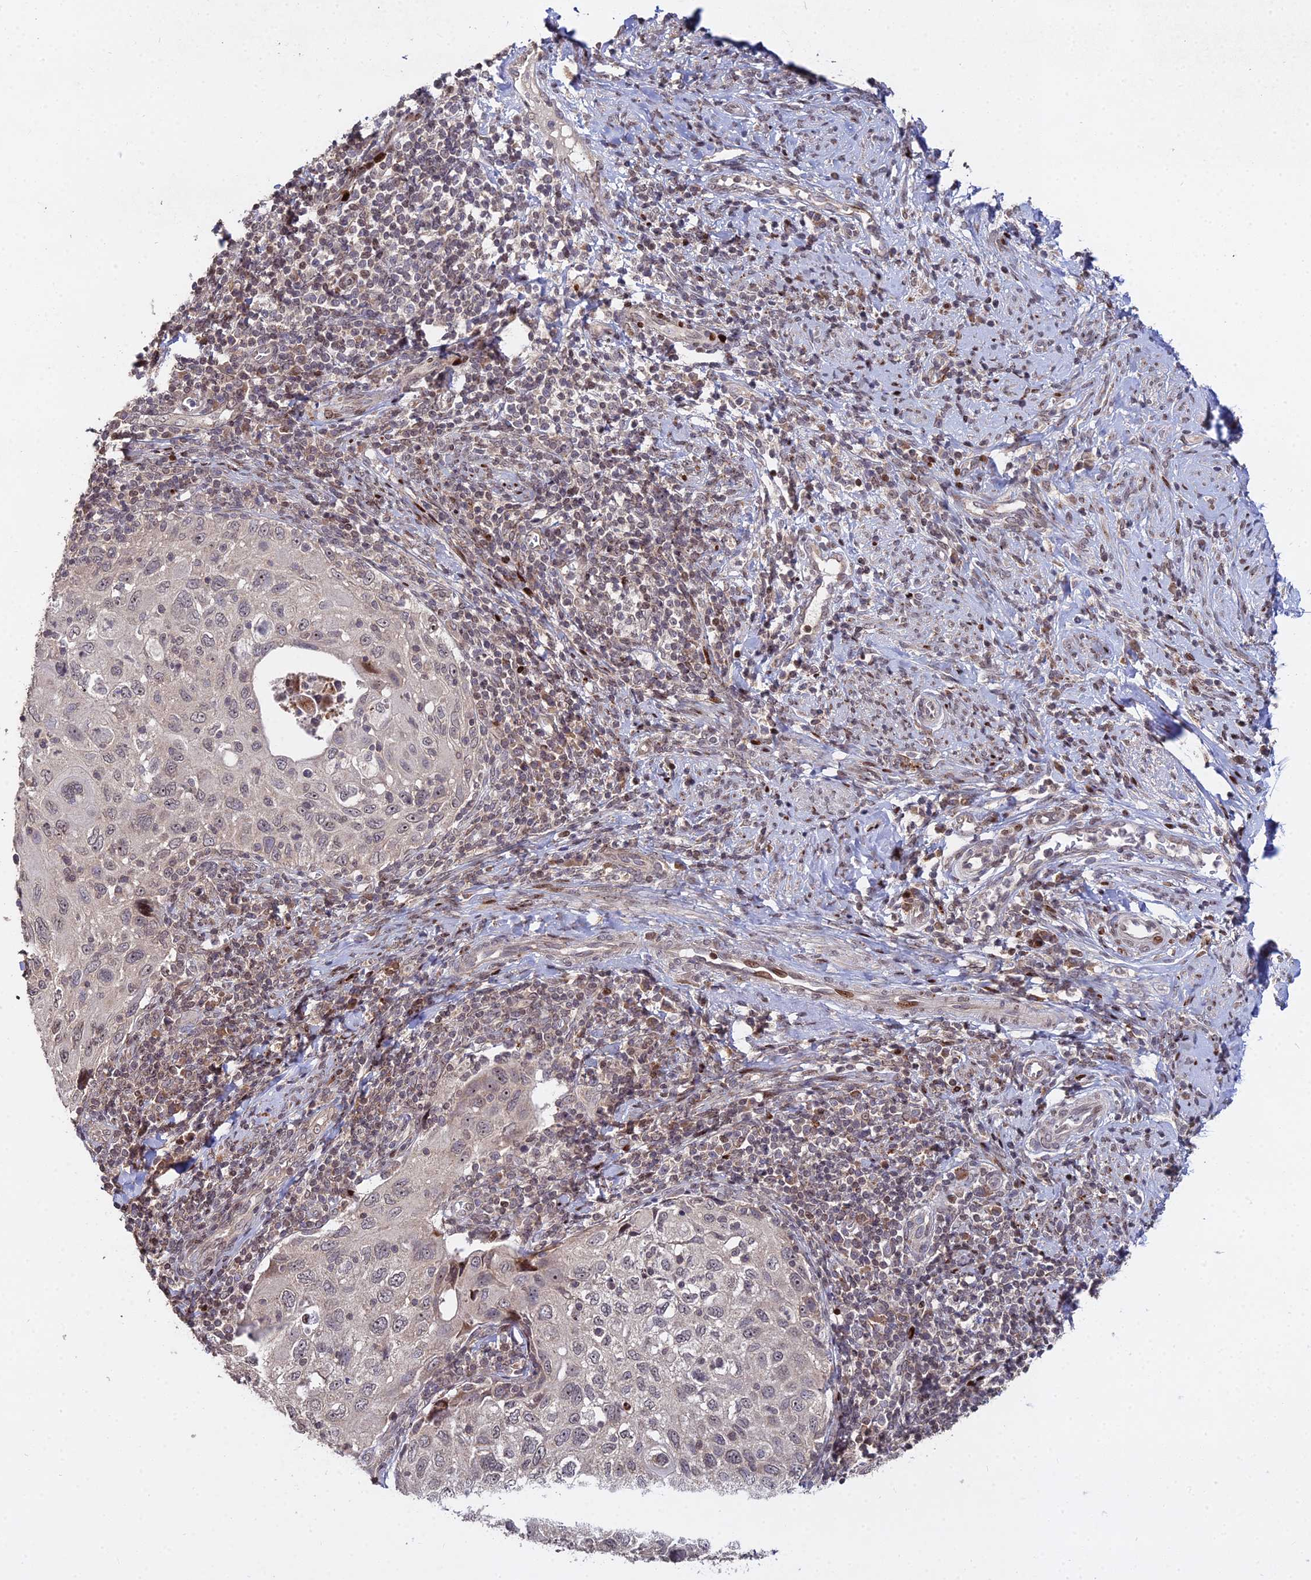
{"staining": {"intensity": "weak", "quantity": ">75%", "location": "nuclear"}, "tissue": "cervical cancer", "cell_type": "Tumor cells", "image_type": "cancer", "snomed": [{"axis": "morphology", "description": "Squamous cell carcinoma, NOS"}, {"axis": "topography", "description": "Cervix"}], "caption": "Cervical squamous cell carcinoma was stained to show a protein in brown. There is low levels of weak nuclear staining in about >75% of tumor cells.", "gene": "RBMS2", "patient": {"sex": "female", "age": 70}}